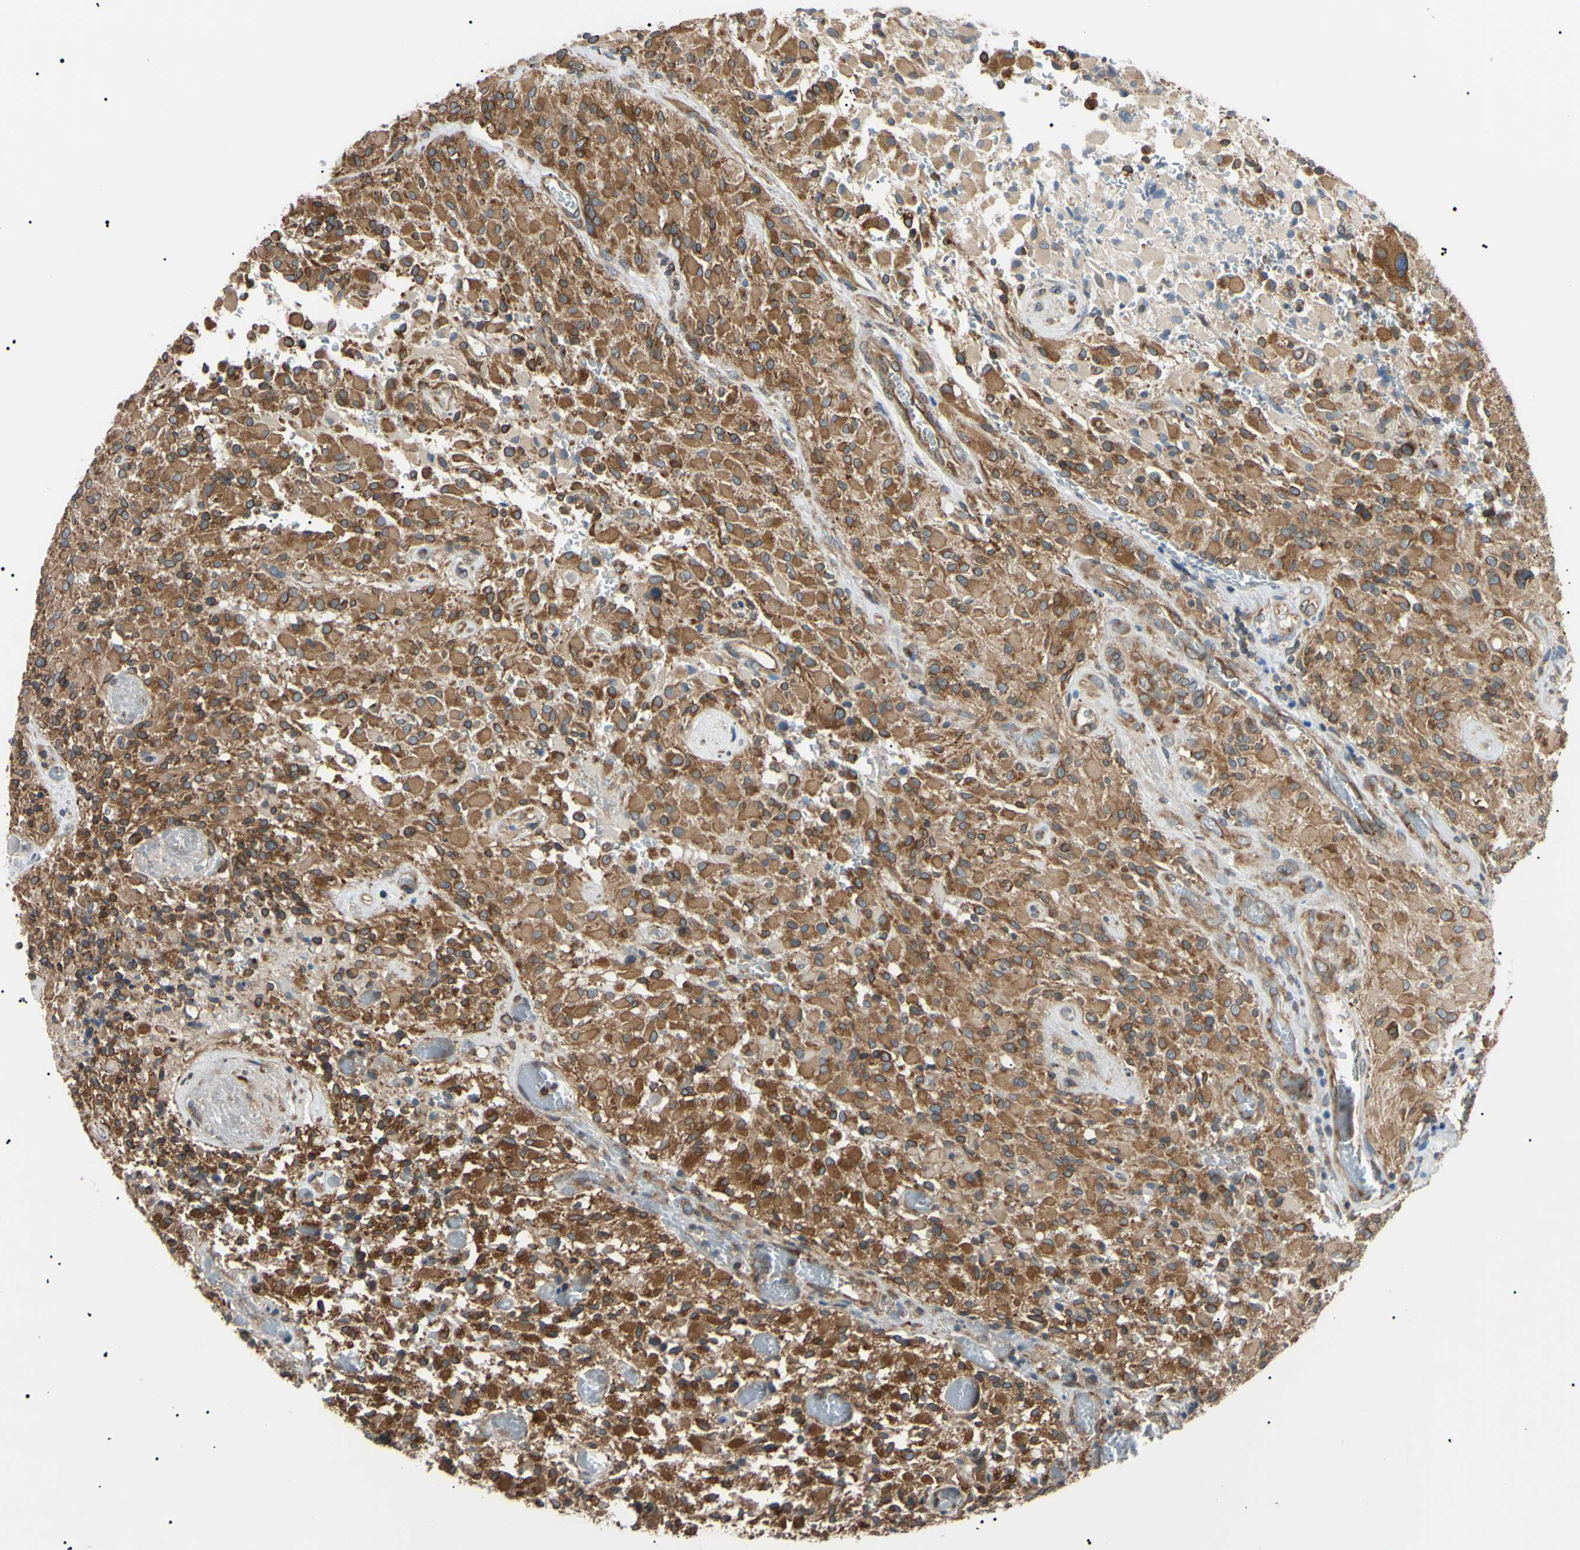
{"staining": {"intensity": "strong", "quantity": ">75%", "location": "cytoplasmic/membranous"}, "tissue": "glioma", "cell_type": "Tumor cells", "image_type": "cancer", "snomed": [{"axis": "morphology", "description": "Glioma, malignant, High grade"}, {"axis": "topography", "description": "Brain"}], "caption": "Glioma tissue reveals strong cytoplasmic/membranous staining in about >75% of tumor cells", "gene": "VAPA", "patient": {"sex": "male", "age": 71}}